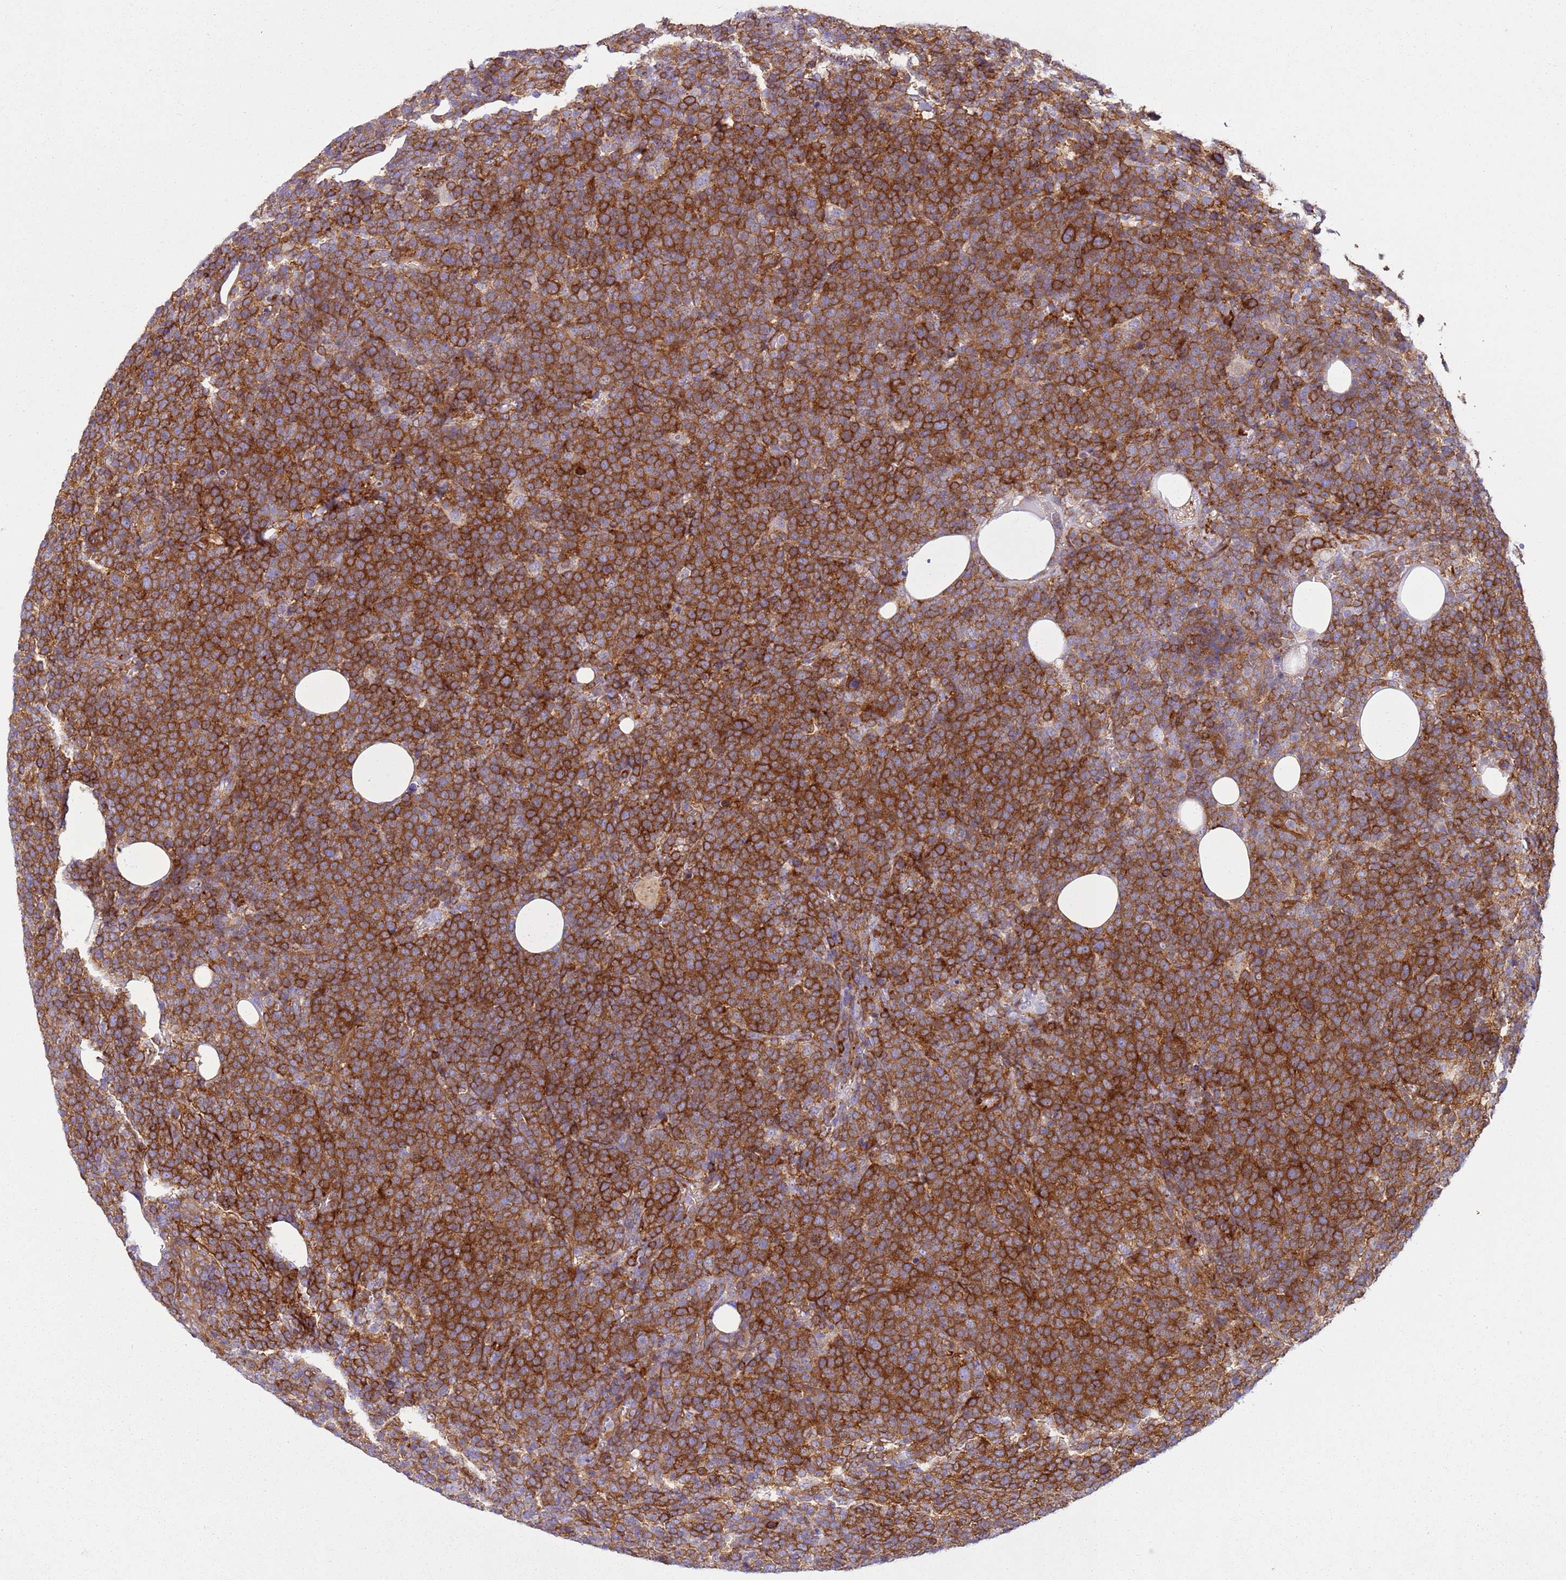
{"staining": {"intensity": "strong", "quantity": ">75%", "location": "cytoplasmic/membranous"}, "tissue": "lymphoma", "cell_type": "Tumor cells", "image_type": "cancer", "snomed": [{"axis": "morphology", "description": "Malignant lymphoma, non-Hodgkin's type, High grade"}, {"axis": "topography", "description": "Lymph node"}], "caption": "High-power microscopy captured an IHC photomicrograph of high-grade malignant lymphoma, non-Hodgkin's type, revealing strong cytoplasmic/membranous staining in about >75% of tumor cells. The staining is performed using DAB (3,3'-diaminobenzidine) brown chromogen to label protein expression. The nuclei are counter-stained blue using hematoxylin.", "gene": "SNX21", "patient": {"sex": "male", "age": 61}}